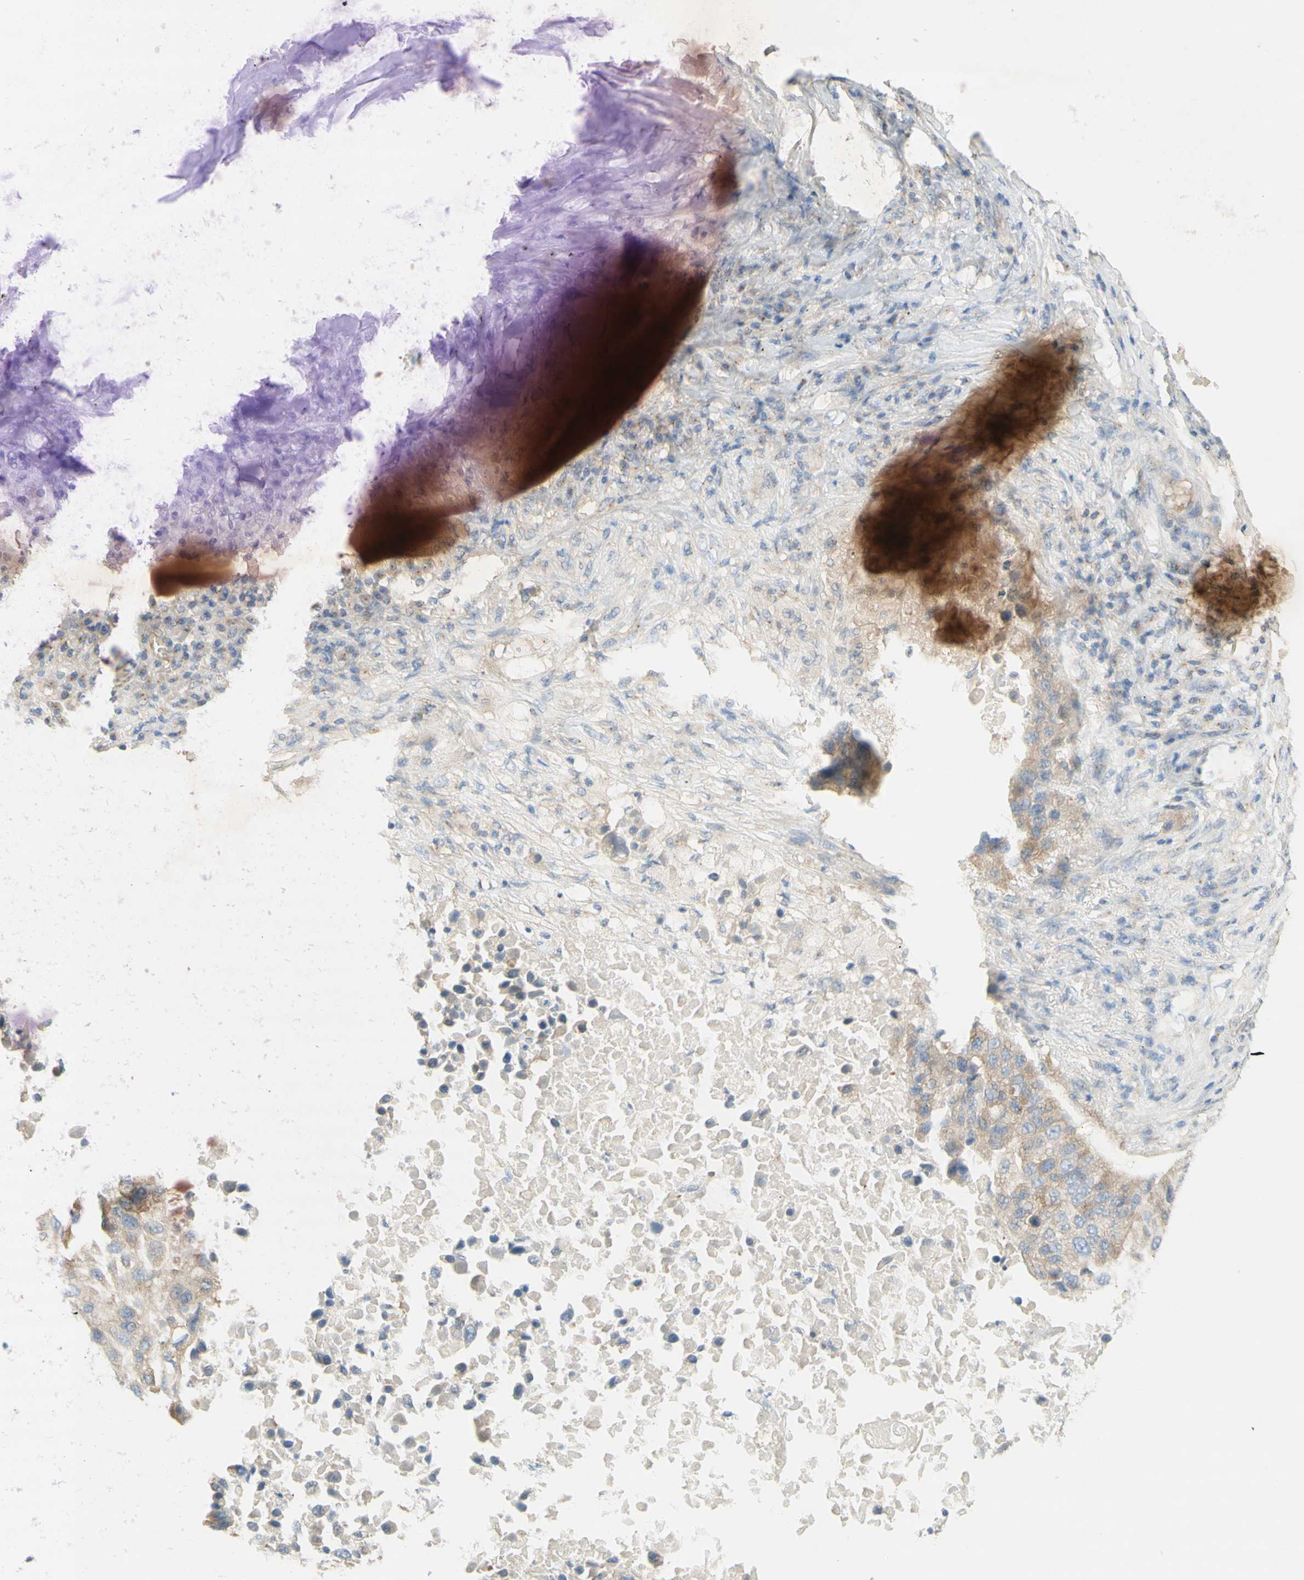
{"staining": {"intensity": "weak", "quantity": "<25%", "location": "cytoplasmic/membranous"}, "tissue": "lung cancer", "cell_type": "Tumor cells", "image_type": "cancer", "snomed": [{"axis": "morphology", "description": "Squamous cell carcinoma, NOS"}, {"axis": "topography", "description": "Lung"}], "caption": "Human lung squamous cell carcinoma stained for a protein using immunohistochemistry exhibits no positivity in tumor cells.", "gene": "DYNC1H1", "patient": {"sex": "male", "age": 57}}